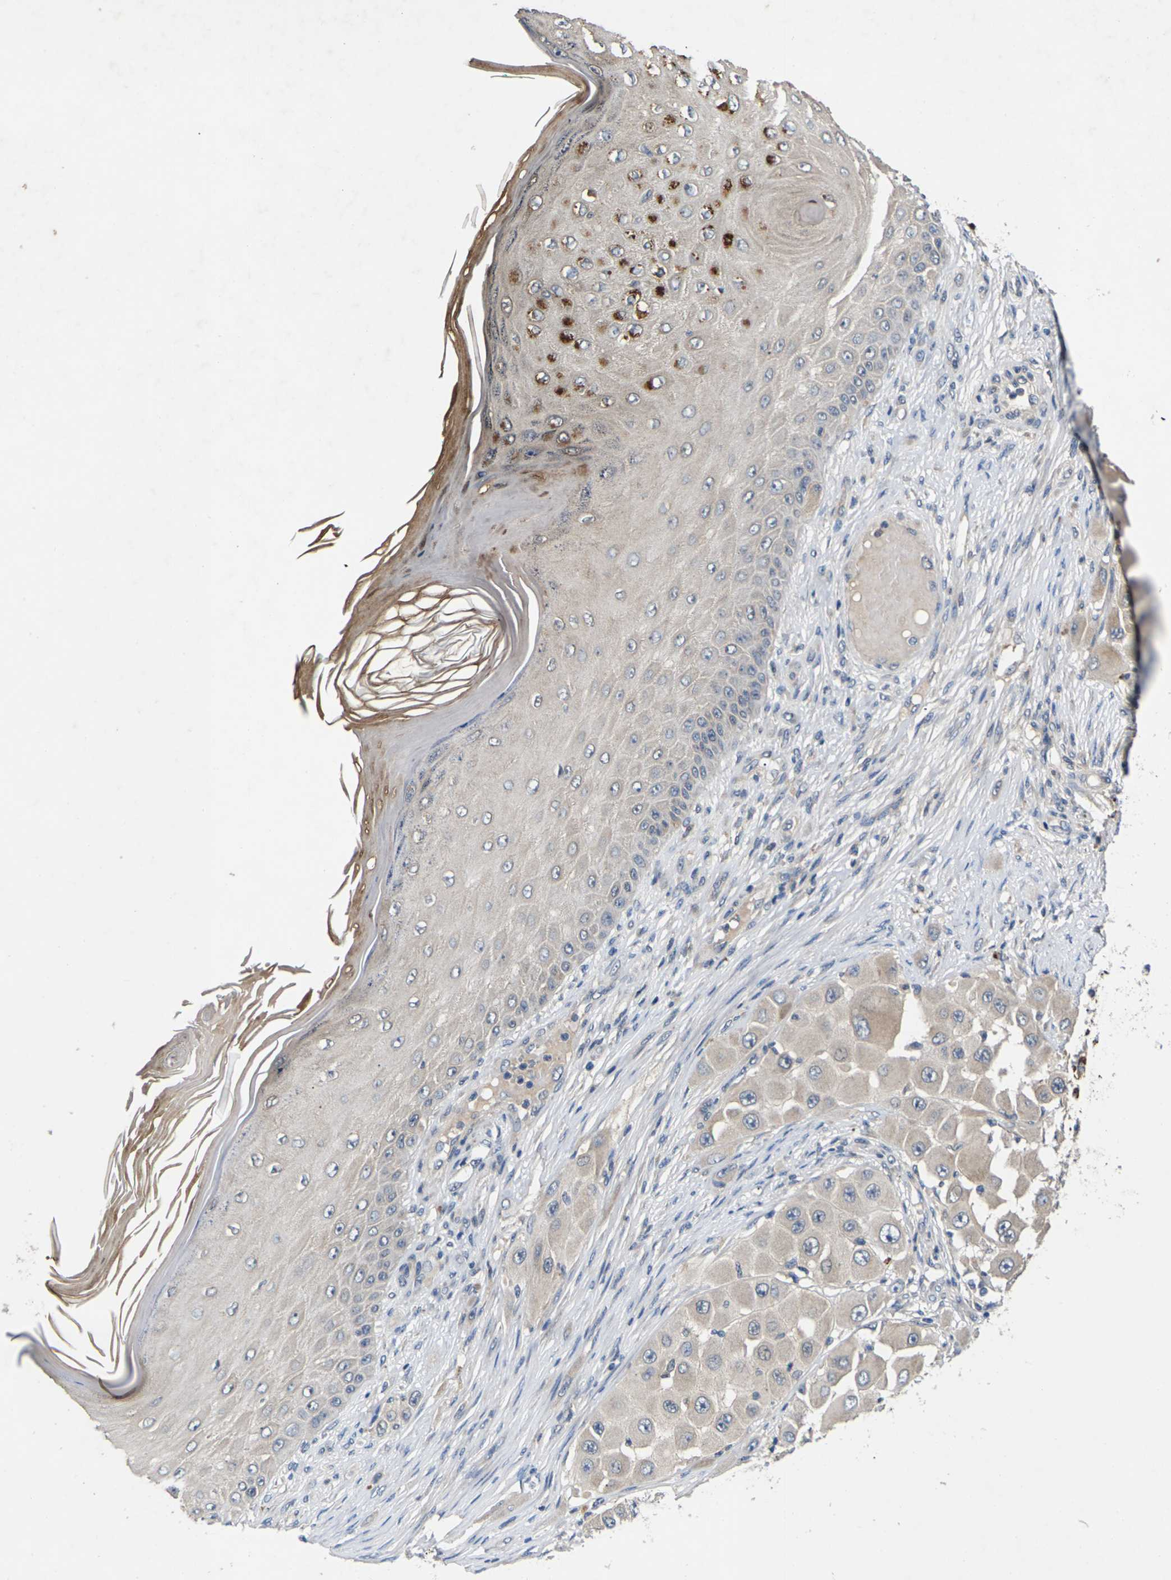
{"staining": {"intensity": "weak", "quantity": ">75%", "location": "cytoplasmic/membranous"}, "tissue": "melanoma", "cell_type": "Tumor cells", "image_type": "cancer", "snomed": [{"axis": "morphology", "description": "Malignant melanoma, NOS"}, {"axis": "topography", "description": "Skin"}], "caption": "Immunohistochemical staining of melanoma exhibits low levels of weak cytoplasmic/membranous protein positivity in about >75% of tumor cells.", "gene": "SLC2A2", "patient": {"sex": "female", "age": 81}}